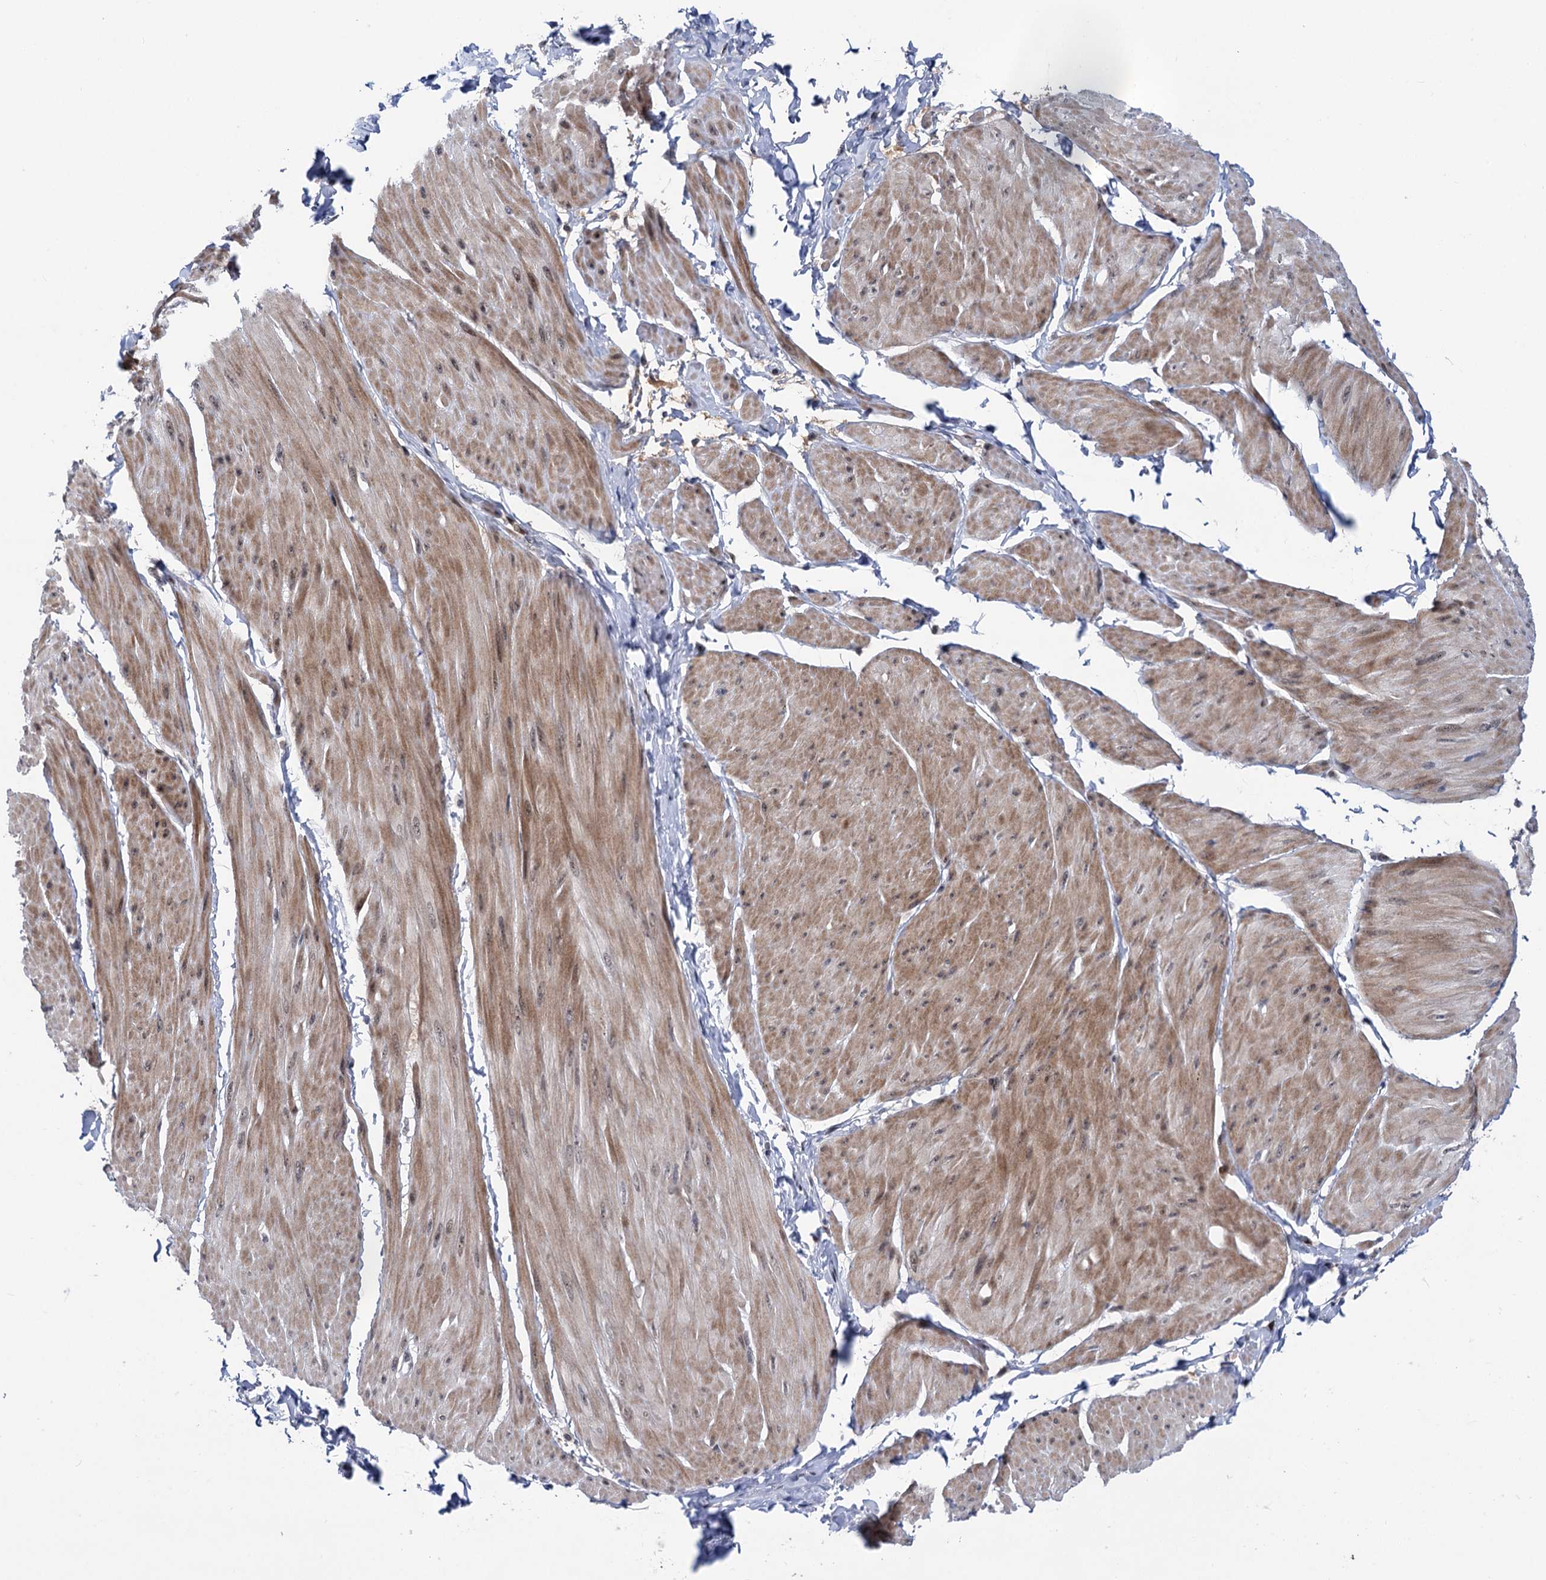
{"staining": {"intensity": "moderate", "quantity": "25%-75%", "location": "cytoplasmic/membranous,nuclear"}, "tissue": "smooth muscle", "cell_type": "Smooth muscle cells", "image_type": "normal", "snomed": [{"axis": "morphology", "description": "Urothelial carcinoma, High grade"}, {"axis": "topography", "description": "Urinary bladder"}], "caption": "DAB (3,3'-diaminobenzidine) immunohistochemical staining of unremarkable smooth muscle displays moderate cytoplasmic/membranous,nuclear protein positivity in approximately 25%-75% of smooth muscle cells. The protein is shown in brown color, while the nuclei are stained blue.", "gene": "ZCCHC10", "patient": {"sex": "male", "age": 46}}